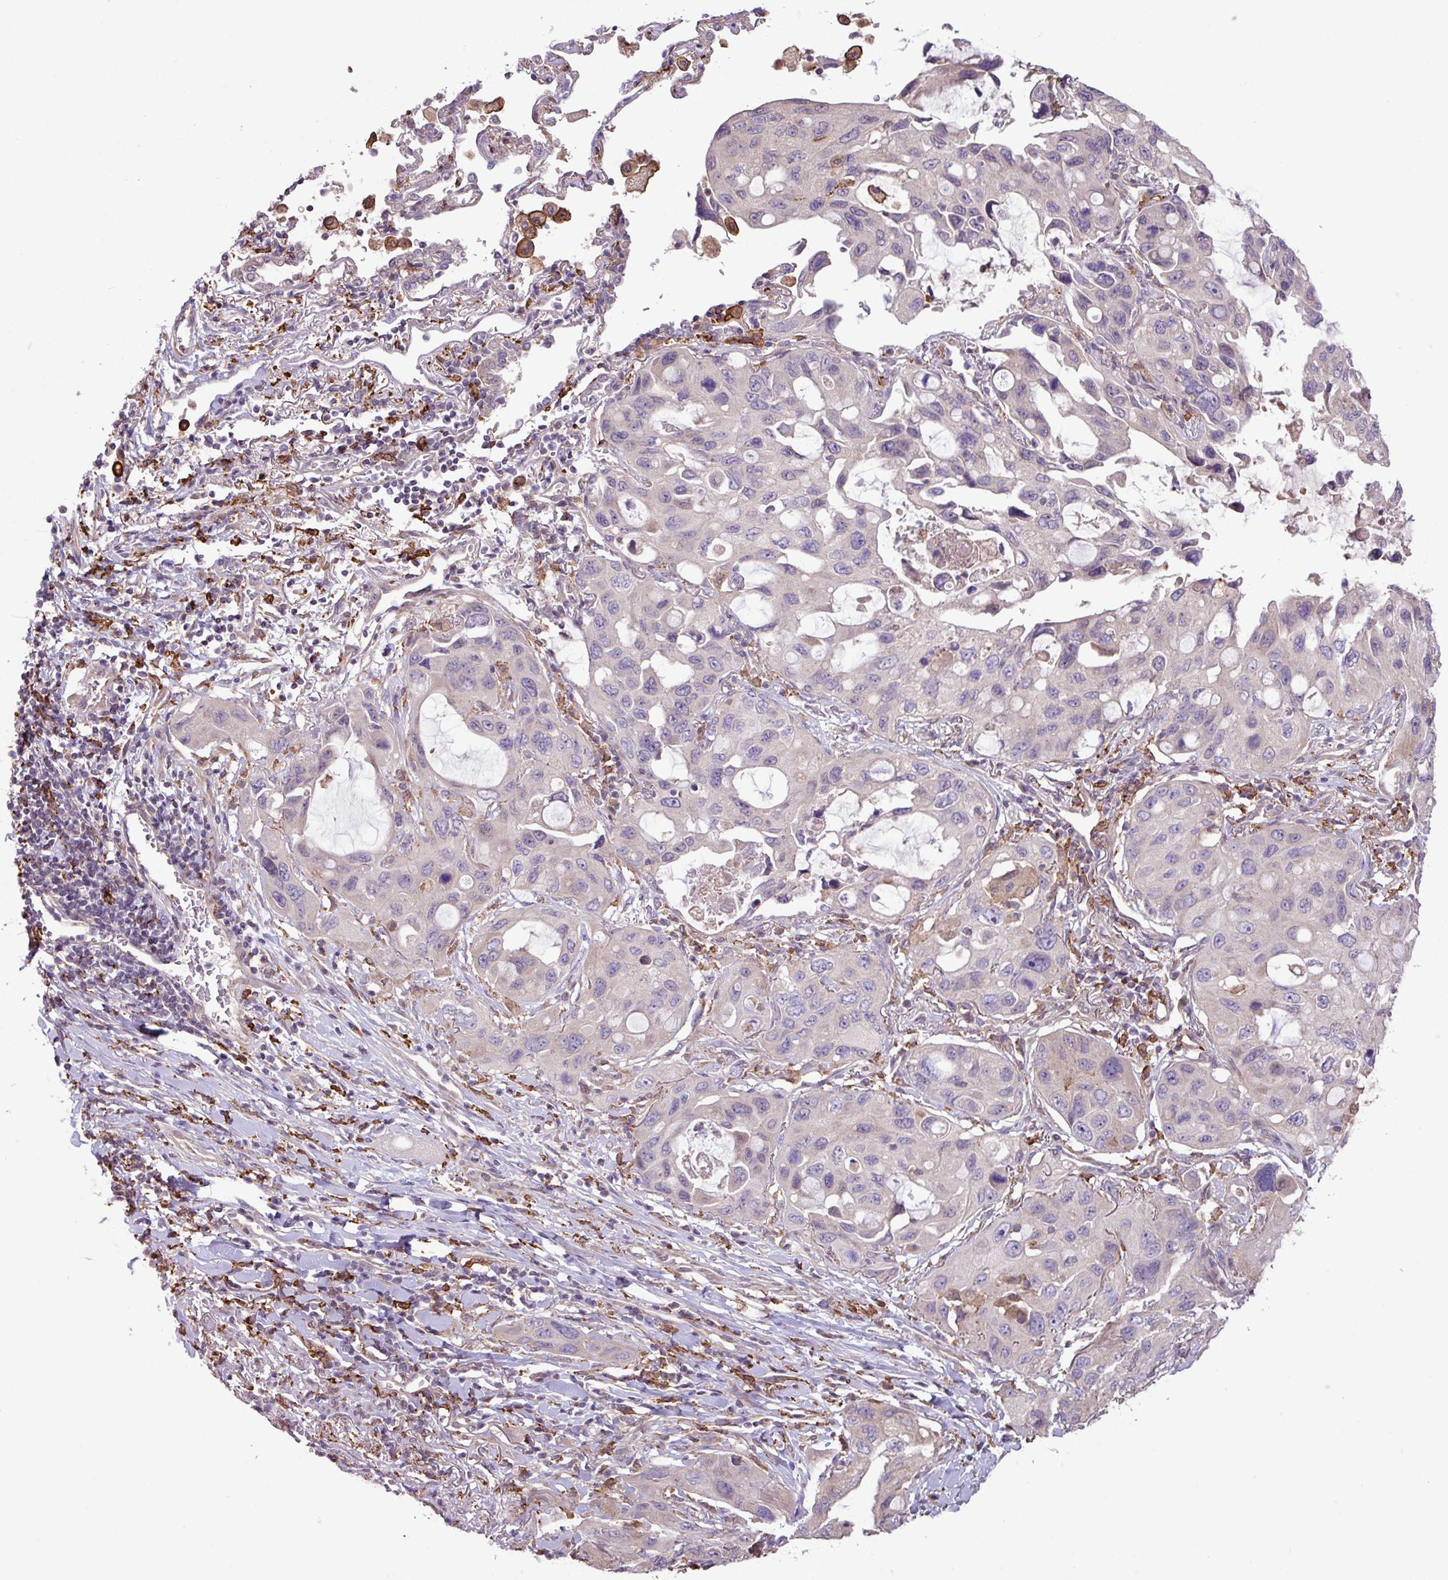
{"staining": {"intensity": "negative", "quantity": "none", "location": "none"}, "tissue": "lung cancer", "cell_type": "Tumor cells", "image_type": "cancer", "snomed": [{"axis": "morphology", "description": "Squamous cell carcinoma, NOS"}, {"axis": "topography", "description": "Lung"}], "caption": "Micrograph shows no protein expression in tumor cells of lung squamous cell carcinoma tissue. (Stains: DAB (3,3'-diaminobenzidine) IHC with hematoxylin counter stain, Microscopy: brightfield microscopy at high magnification).", "gene": "ARHGEF25", "patient": {"sex": "female", "age": 73}}